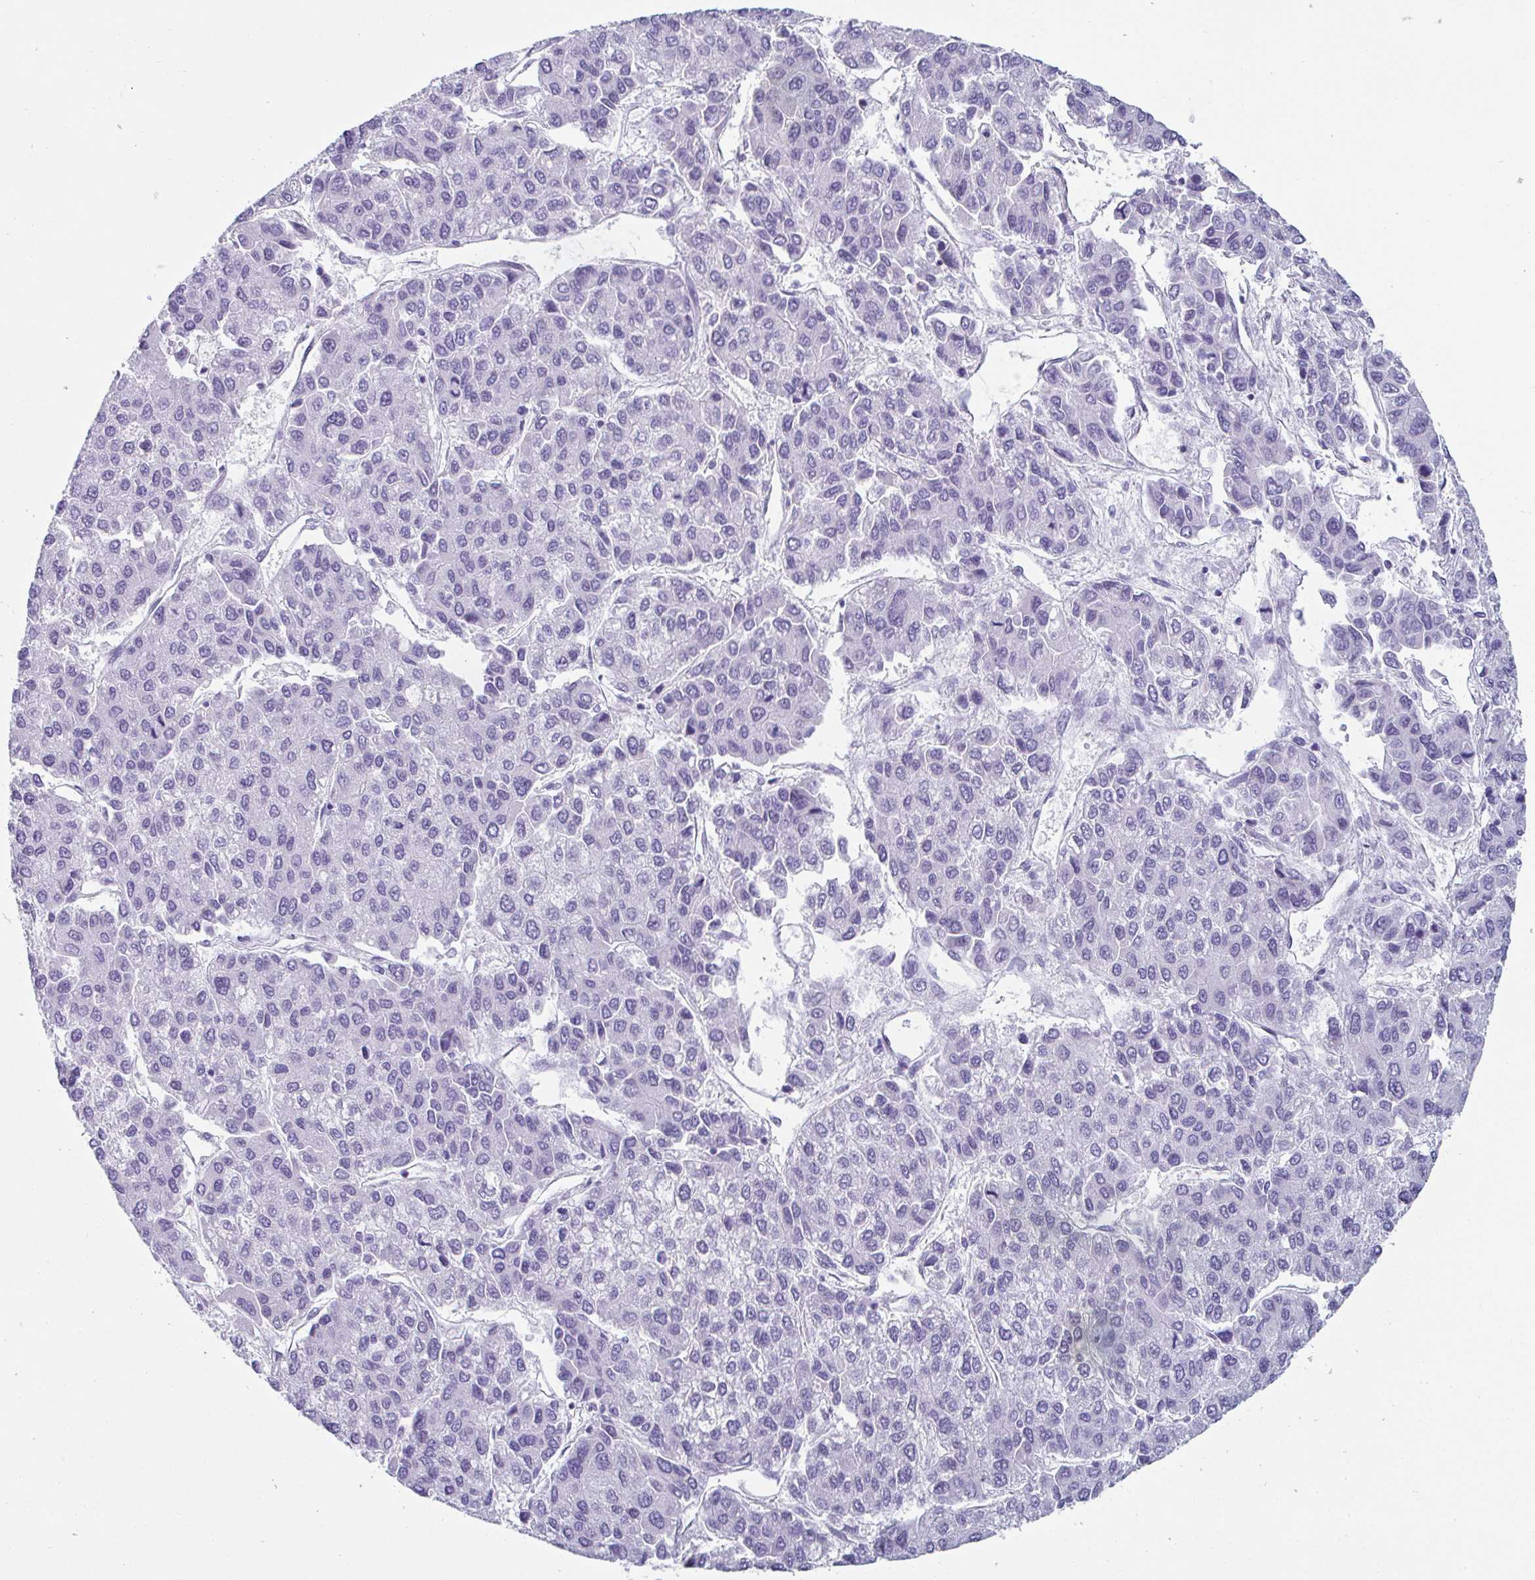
{"staining": {"intensity": "negative", "quantity": "none", "location": "none"}, "tissue": "liver cancer", "cell_type": "Tumor cells", "image_type": "cancer", "snomed": [{"axis": "morphology", "description": "Carcinoma, Hepatocellular, NOS"}, {"axis": "topography", "description": "Liver"}], "caption": "Image shows no protein positivity in tumor cells of liver cancer (hepatocellular carcinoma) tissue.", "gene": "CREG2", "patient": {"sex": "female", "age": 66}}